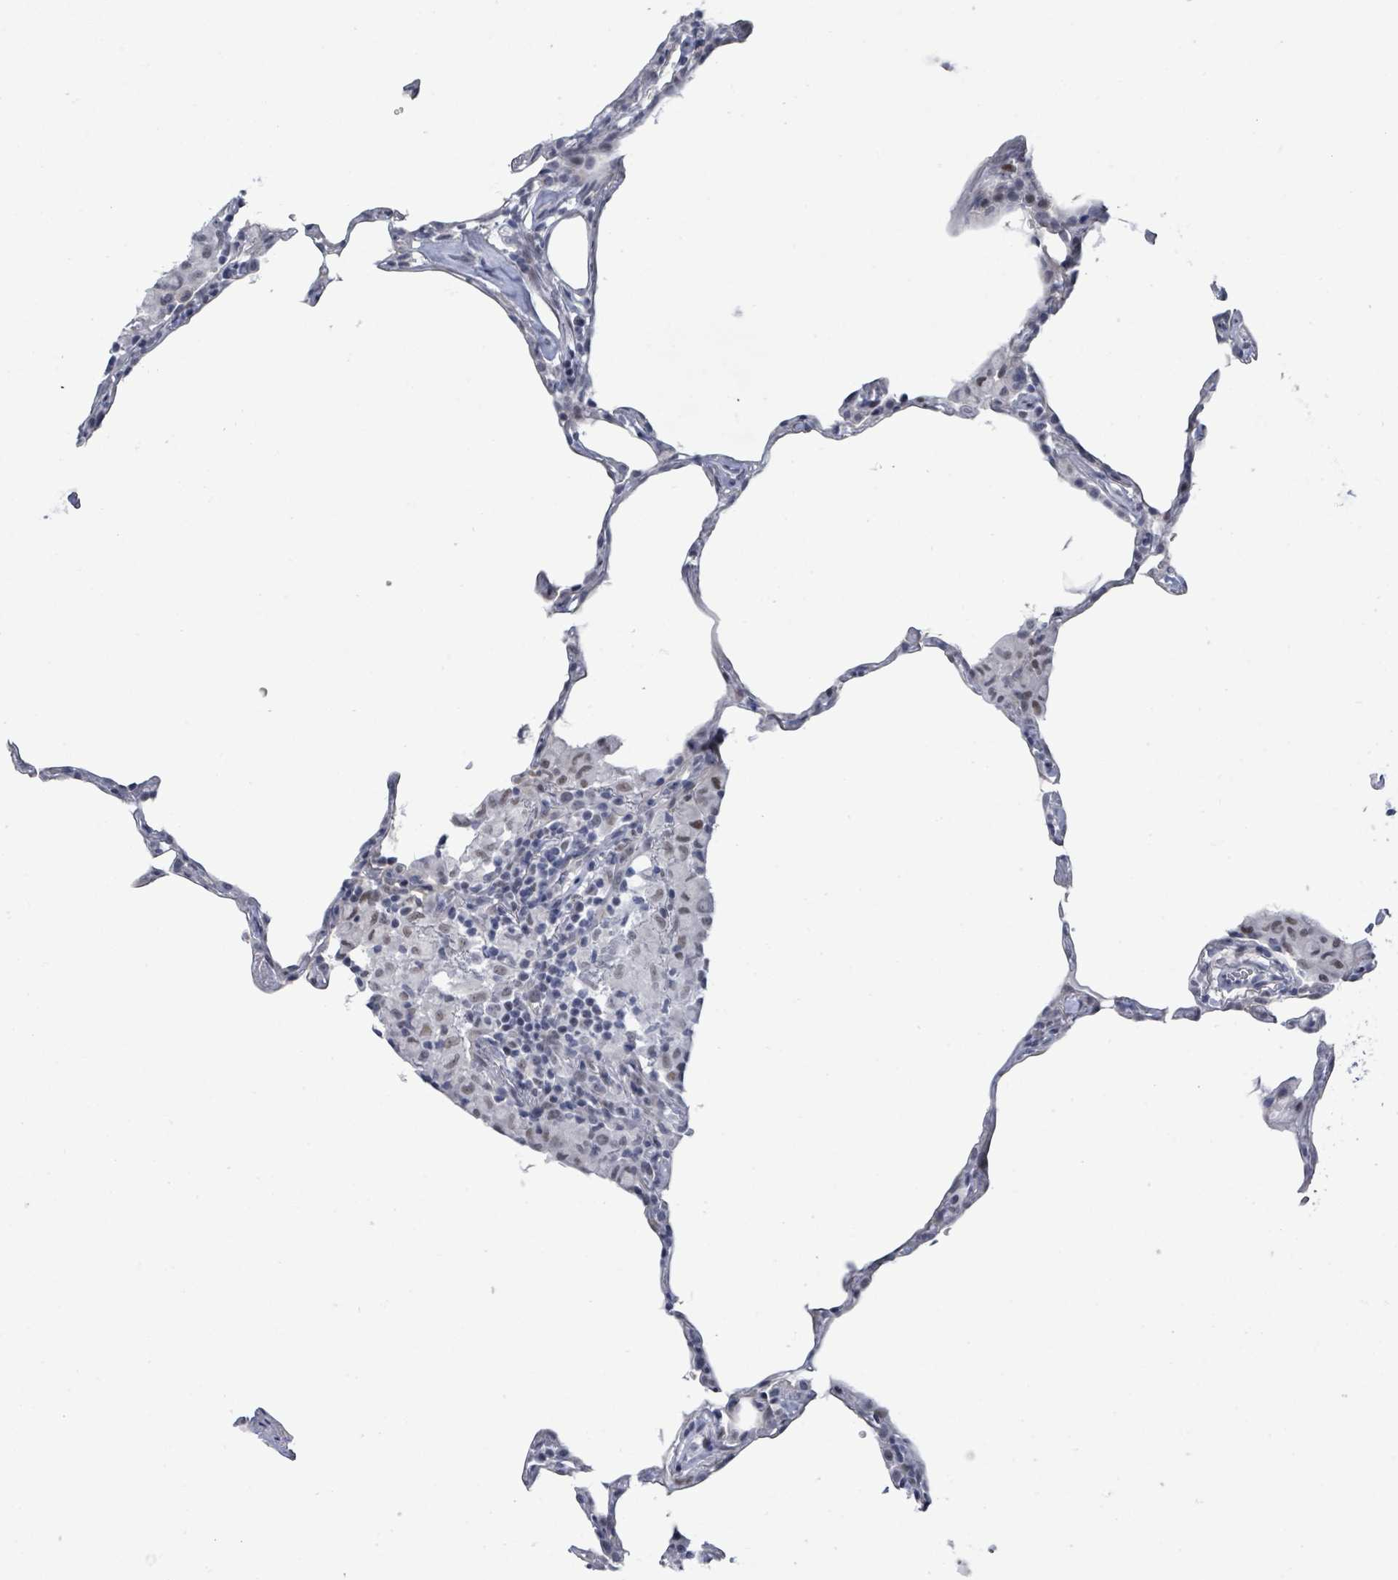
{"staining": {"intensity": "weak", "quantity": "<25%", "location": "nuclear"}, "tissue": "lung", "cell_type": "Alveolar cells", "image_type": "normal", "snomed": [{"axis": "morphology", "description": "Normal tissue, NOS"}, {"axis": "topography", "description": "Lung"}], "caption": "The IHC histopathology image has no significant positivity in alveolar cells of lung.", "gene": "CT45A10", "patient": {"sex": "female", "age": 57}}